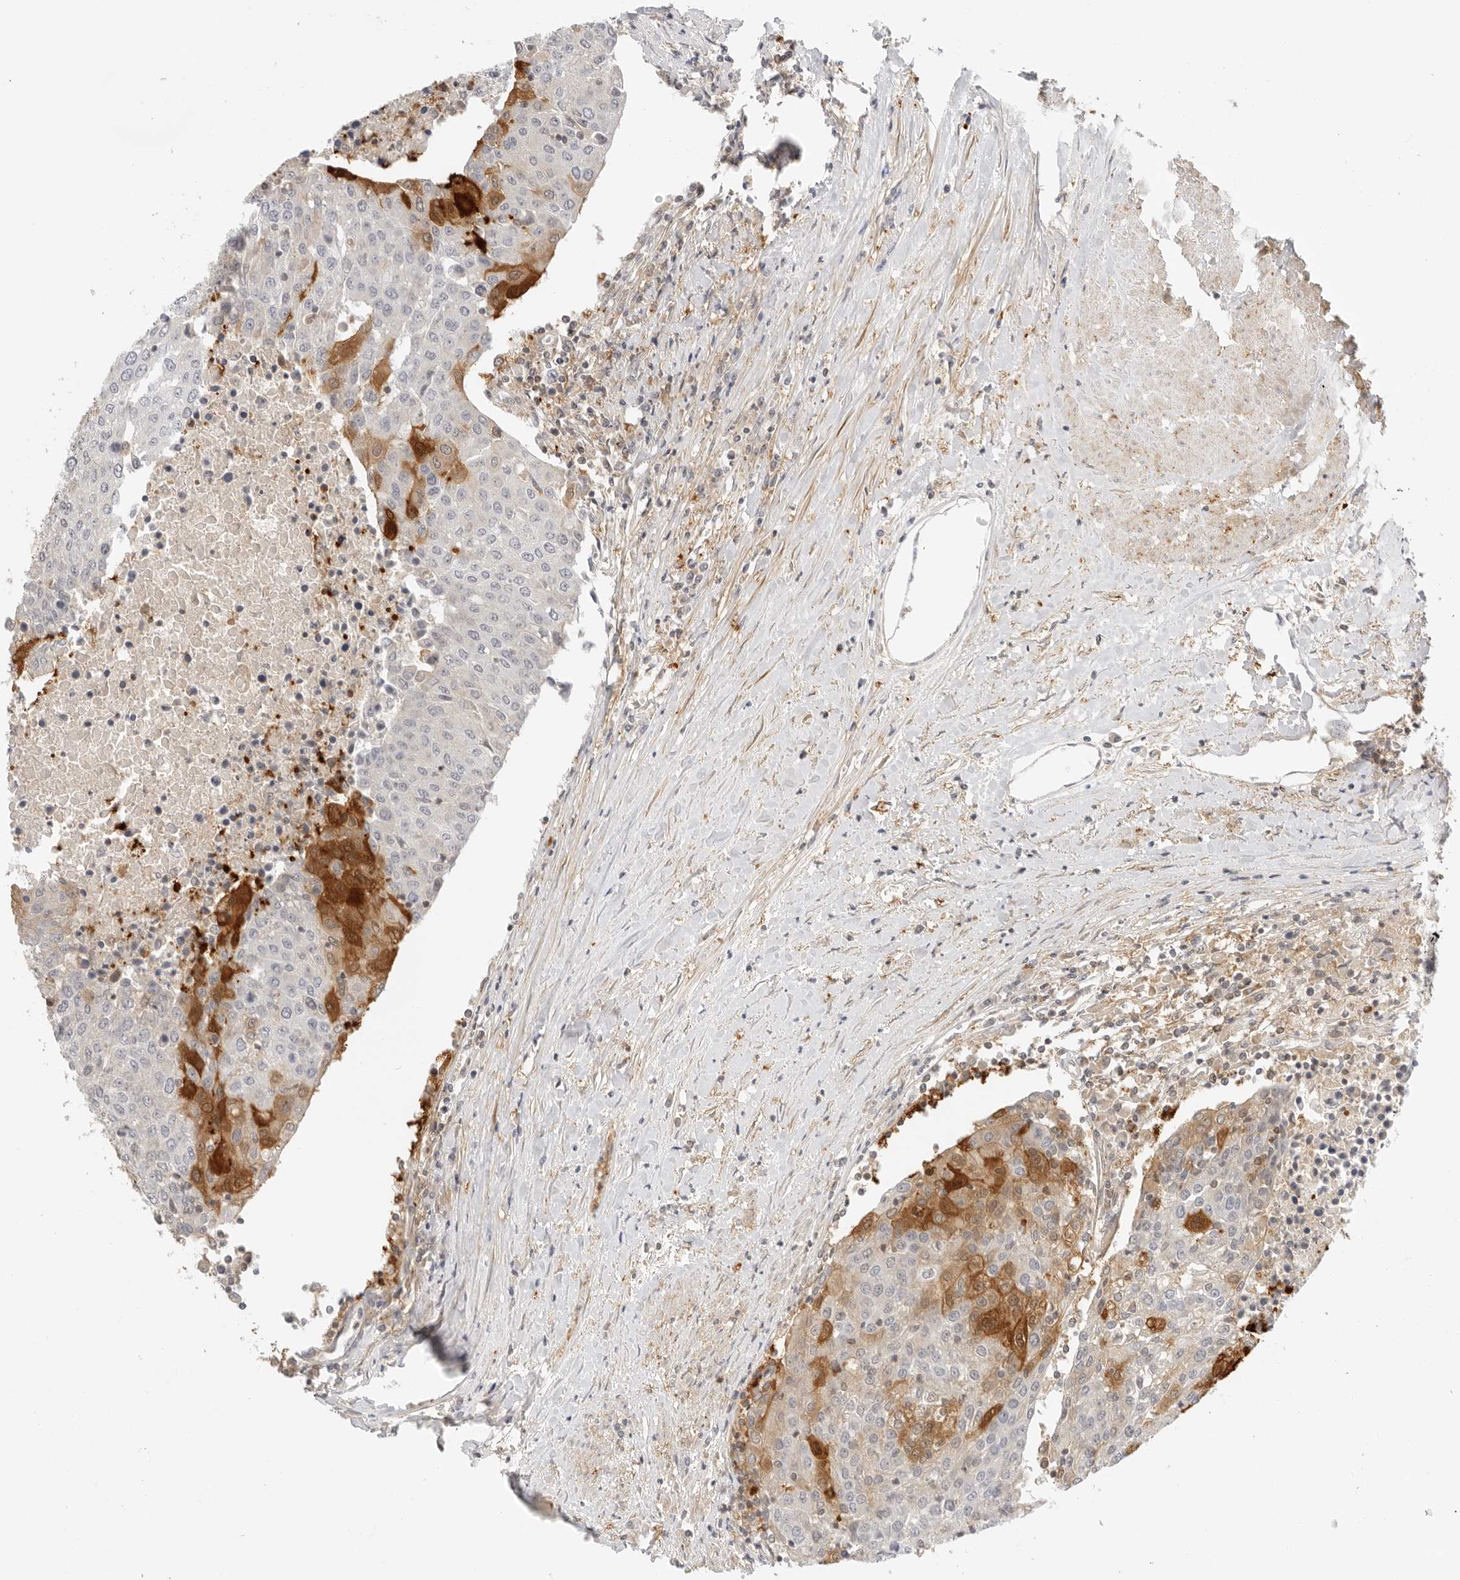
{"staining": {"intensity": "strong", "quantity": "25%-75%", "location": "cytoplasmic/membranous"}, "tissue": "urothelial cancer", "cell_type": "Tumor cells", "image_type": "cancer", "snomed": [{"axis": "morphology", "description": "Urothelial carcinoma, High grade"}, {"axis": "topography", "description": "Urinary bladder"}], "caption": "Protein positivity by IHC displays strong cytoplasmic/membranous positivity in approximately 25%-75% of tumor cells in urothelial cancer. Immunohistochemistry stains the protein in brown and the nuclei are stained blue.", "gene": "OSCP1", "patient": {"sex": "female", "age": 85}}